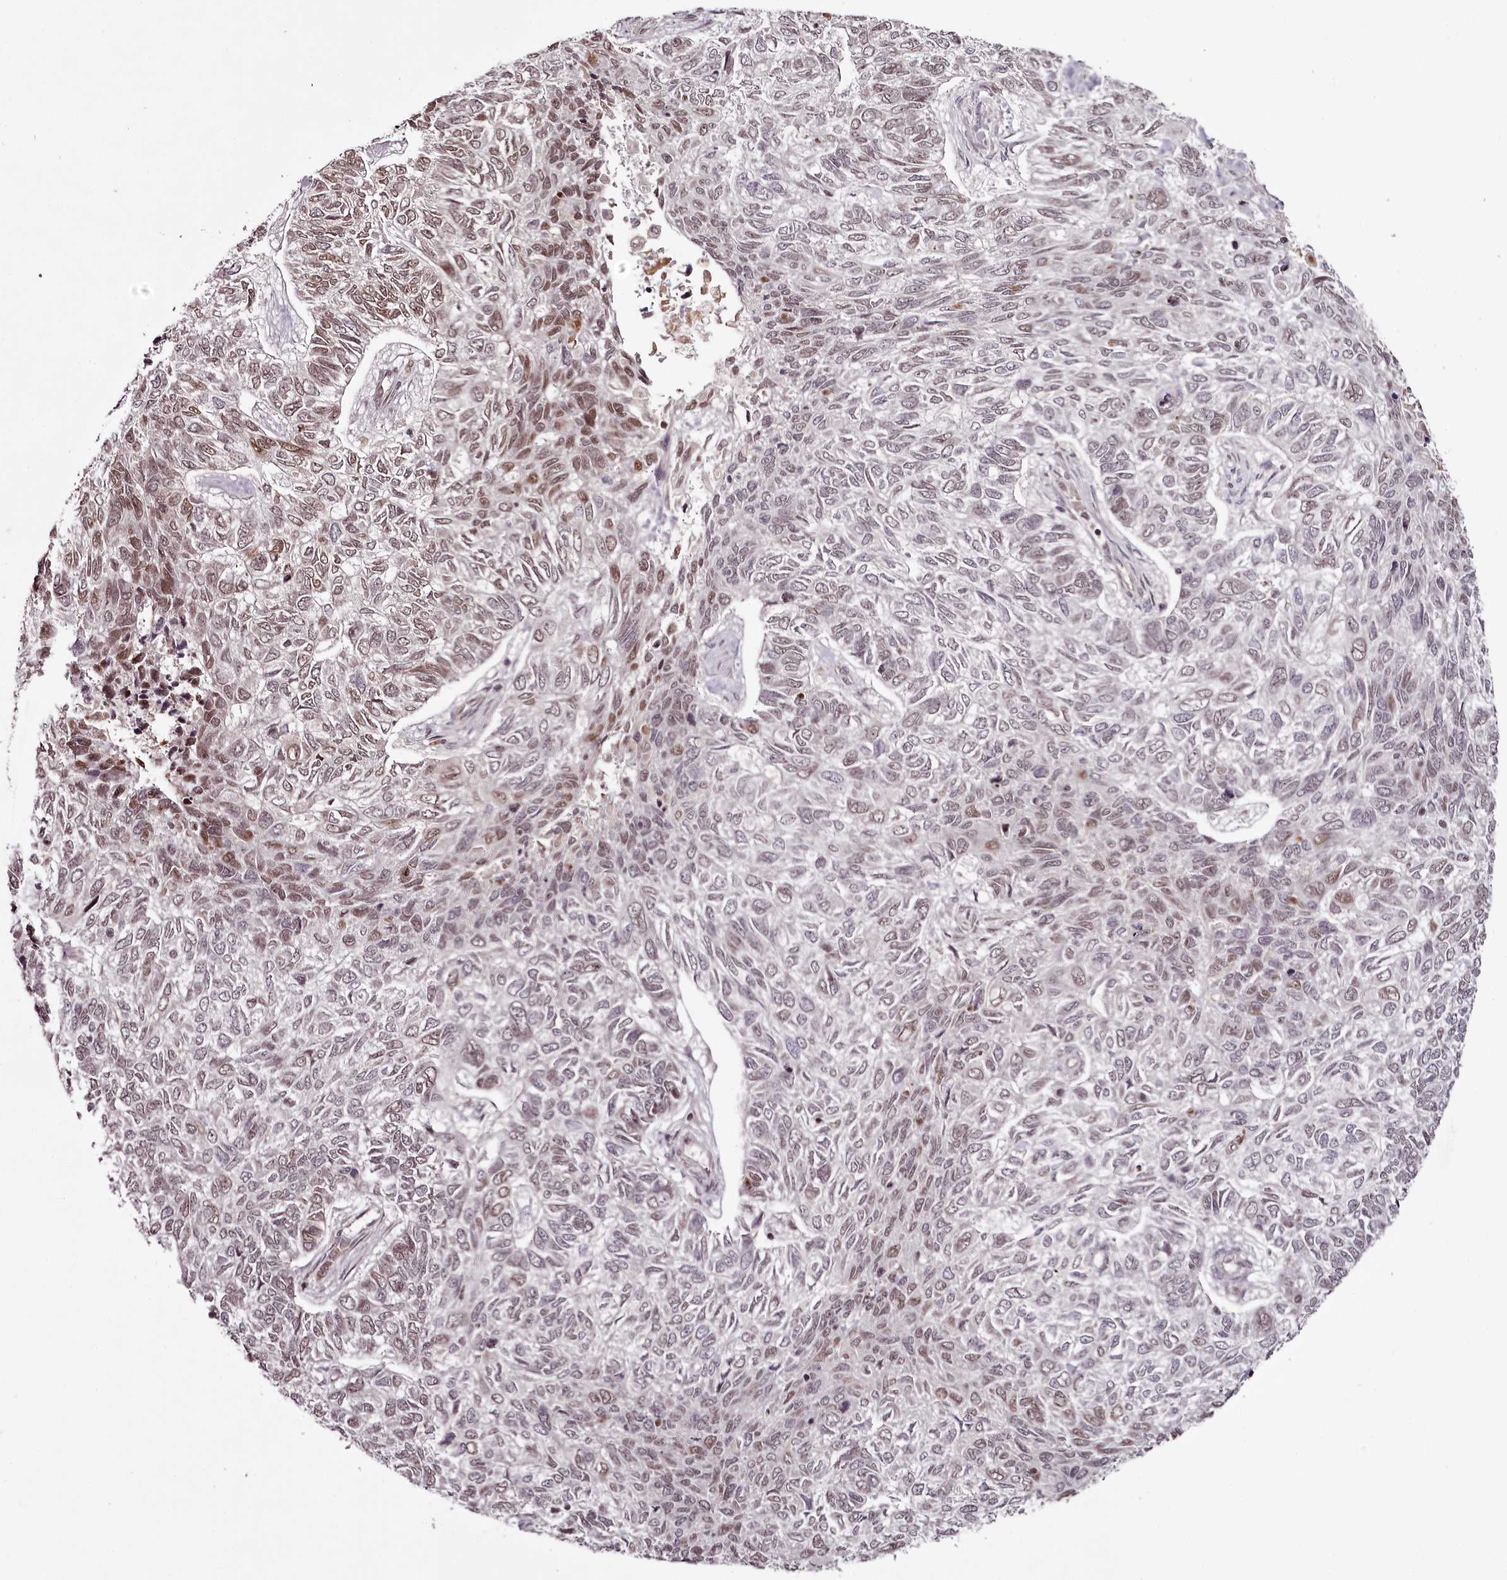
{"staining": {"intensity": "moderate", "quantity": "<25%", "location": "nuclear"}, "tissue": "skin cancer", "cell_type": "Tumor cells", "image_type": "cancer", "snomed": [{"axis": "morphology", "description": "Basal cell carcinoma"}, {"axis": "topography", "description": "Skin"}], "caption": "IHC (DAB (3,3'-diaminobenzidine)) staining of human skin cancer (basal cell carcinoma) demonstrates moderate nuclear protein staining in approximately <25% of tumor cells.", "gene": "THYN1", "patient": {"sex": "female", "age": 65}}